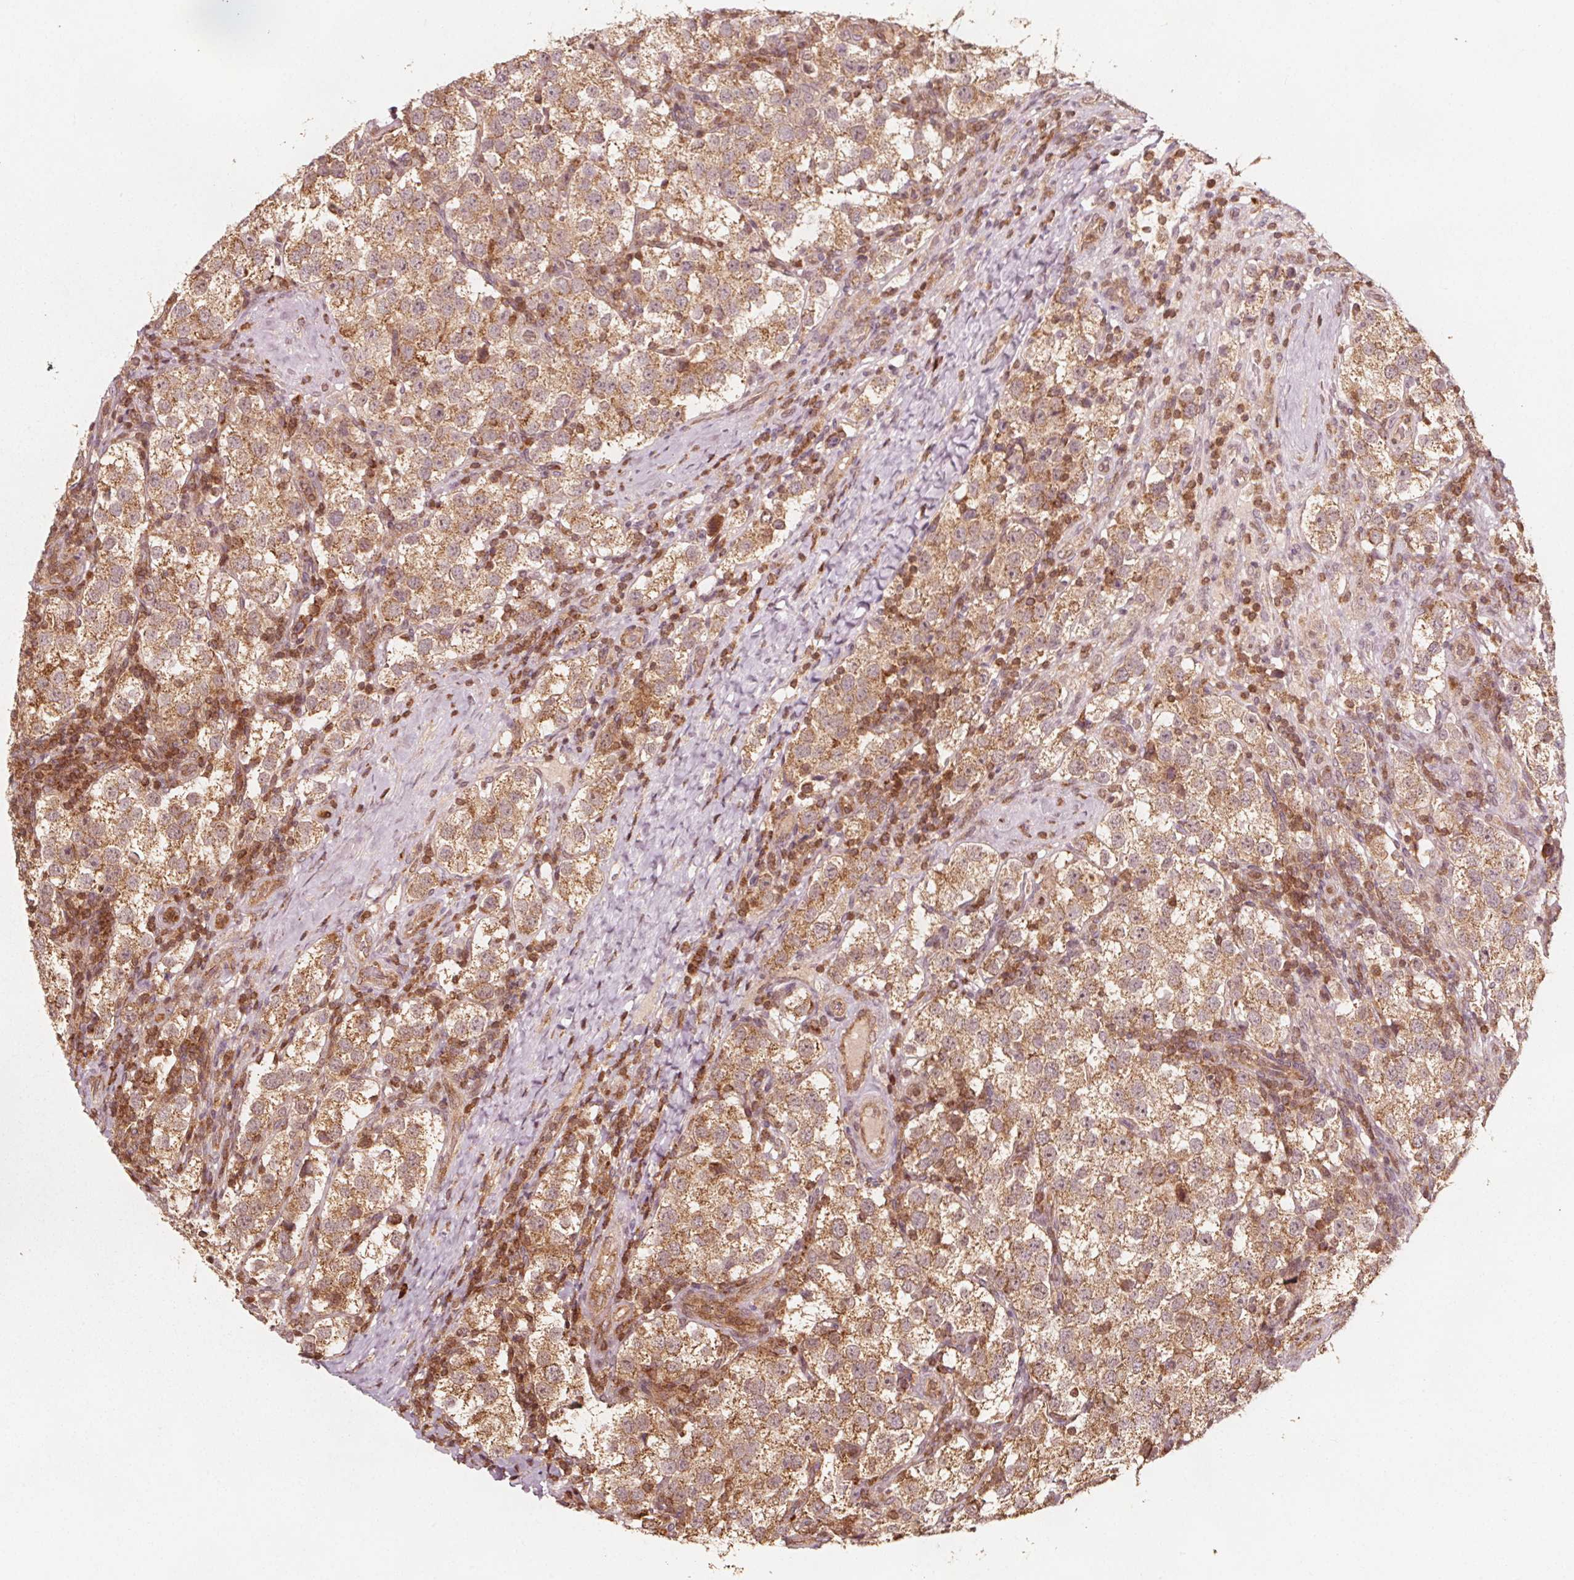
{"staining": {"intensity": "moderate", "quantity": ">75%", "location": "cytoplasmic/membranous"}, "tissue": "testis cancer", "cell_type": "Tumor cells", "image_type": "cancer", "snomed": [{"axis": "morphology", "description": "Seminoma, NOS"}, {"axis": "topography", "description": "Testis"}], "caption": "This is an image of IHC staining of seminoma (testis), which shows moderate staining in the cytoplasmic/membranous of tumor cells.", "gene": "AIP", "patient": {"sex": "male", "age": 37}}